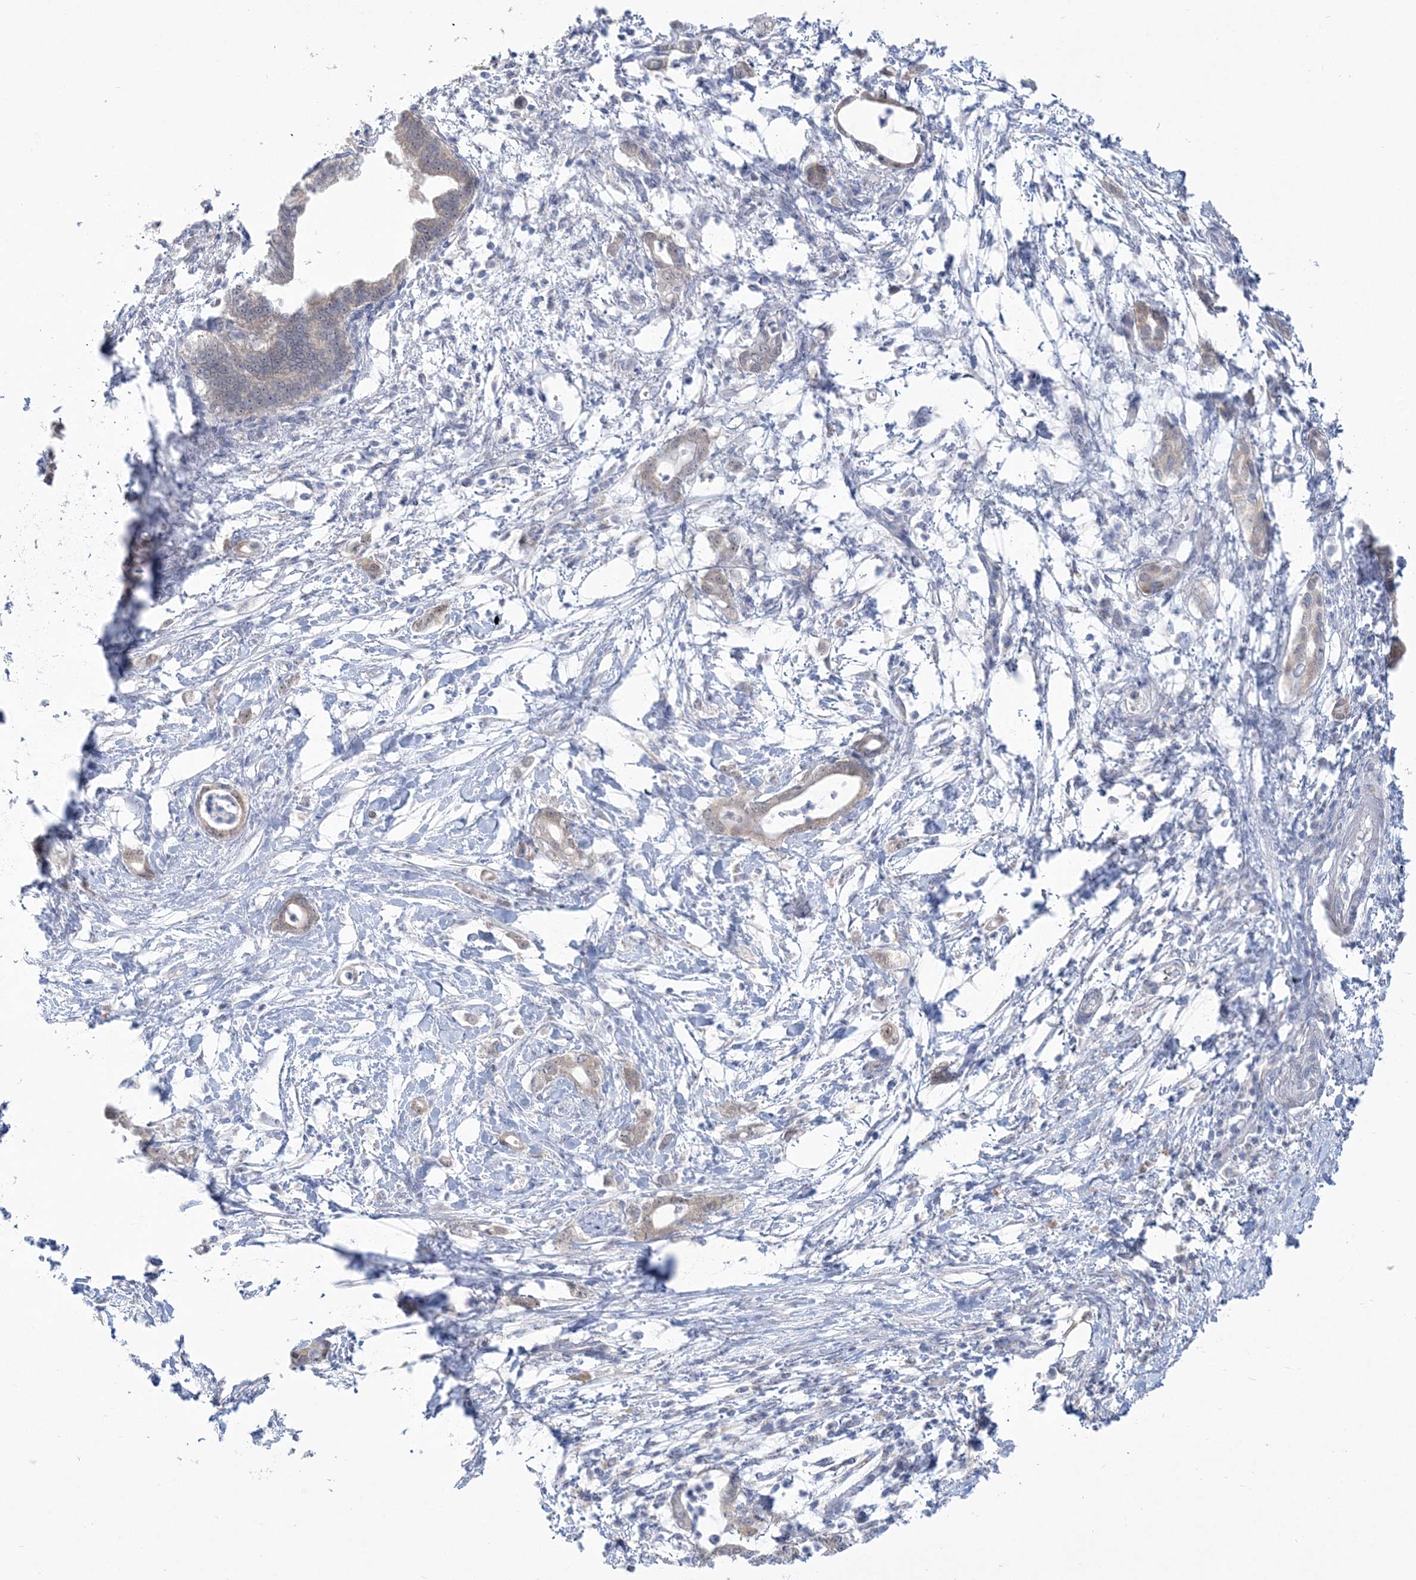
{"staining": {"intensity": "weak", "quantity": "<25%", "location": "cytoplasmic/membranous"}, "tissue": "pancreatic cancer", "cell_type": "Tumor cells", "image_type": "cancer", "snomed": [{"axis": "morphology", "description": "Adenocarcinoma, NOS"}, {"axis": "topography", "description": "Pancreas"}], "caption": "Tumor cells are negative for protein expression in human pancreatic cancer. (DAB (3,3'-diaminobenzidine) immunohistochemistry with hematoxylin counter stain).", "gene": "PCBD1", "patient": {"sex": "female", "age": 55}}